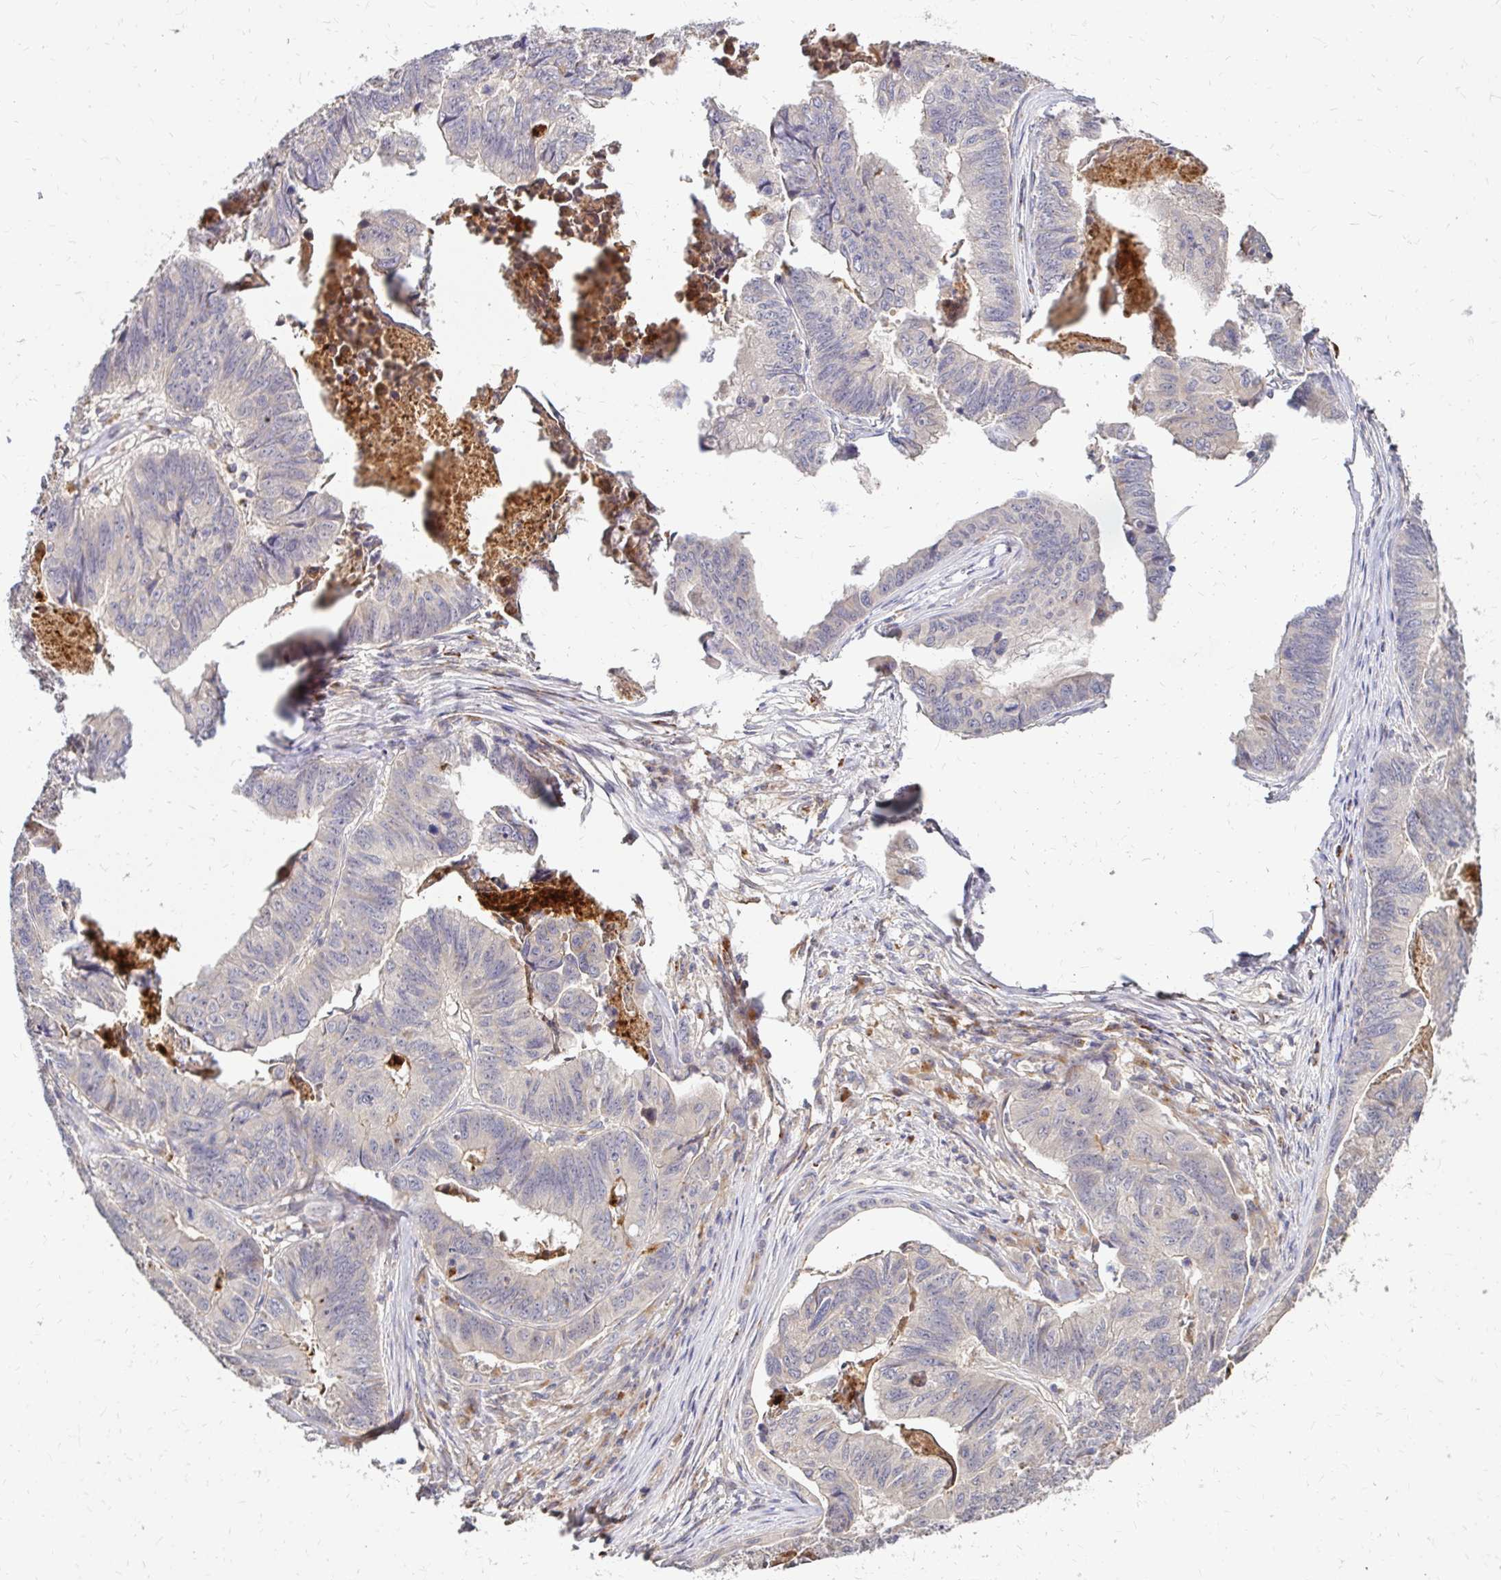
{"staining": {"intensity": "negative", "quantity": "none", "location": "none"}, "tissue": "stomach cancer", "cell_type": "Tumor cells", "image_type": "cancer", "snomed": [{"axis": "morphology", "description": "Adenocarcinoma, NOS"}, {"axis": "topography", "description": "Stomach, lower"}], "caption": "There is no significant positivity in tumor cells of stomach adenocarcinoma. The staining was performed using DAB to visualize the protein expression in brown, while the nuclei were stained in blue with hematoxylin (Magnification: 20x).", "gene": "IDUA", "patient": {"sex": "male", "age": 77}}